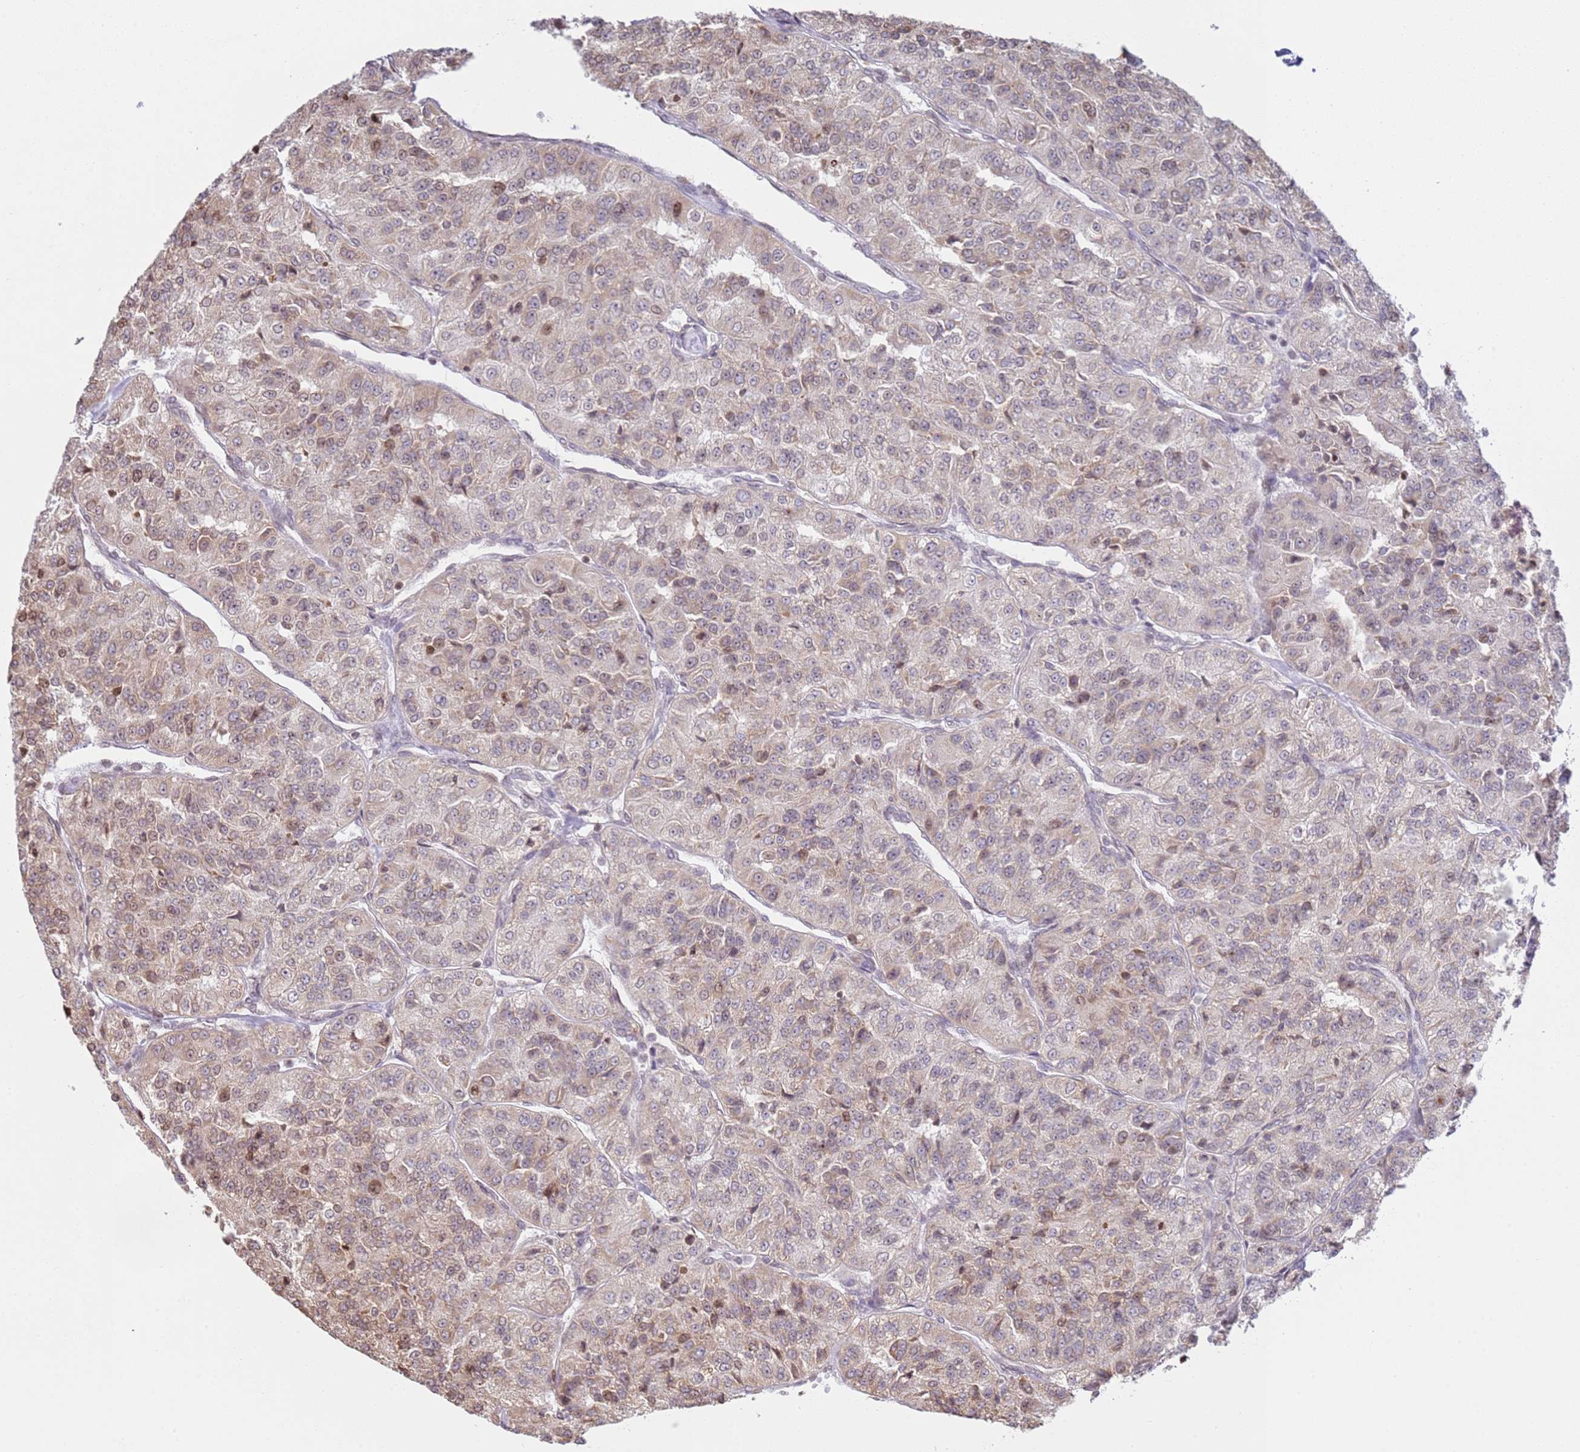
{"staining": {"intensity": "weak", "quantity": "25%-75%", "location": "cytoplasmic/membranous,nuclear"}, "tissue": "renal cancer", "cell_type": "Tumor cells", "image_type": "cancer", "snomed": [{"axis": "morphology", "description": "Adenocarcinoma, NOS"}, {"axis": "topography", "description": "Kidney"}], "caption": "Weak cytoplasmic/membranous and nuclear protein staining is seen in about 25%-75% of tumor cells in renal adenocarcinoma. Immunohistochemistry (ihc) stains the protein of interest in brown and the nuclei are stained blue.", "gene": "SCAF1", "patient": {"sex": "female", "age": 63}}